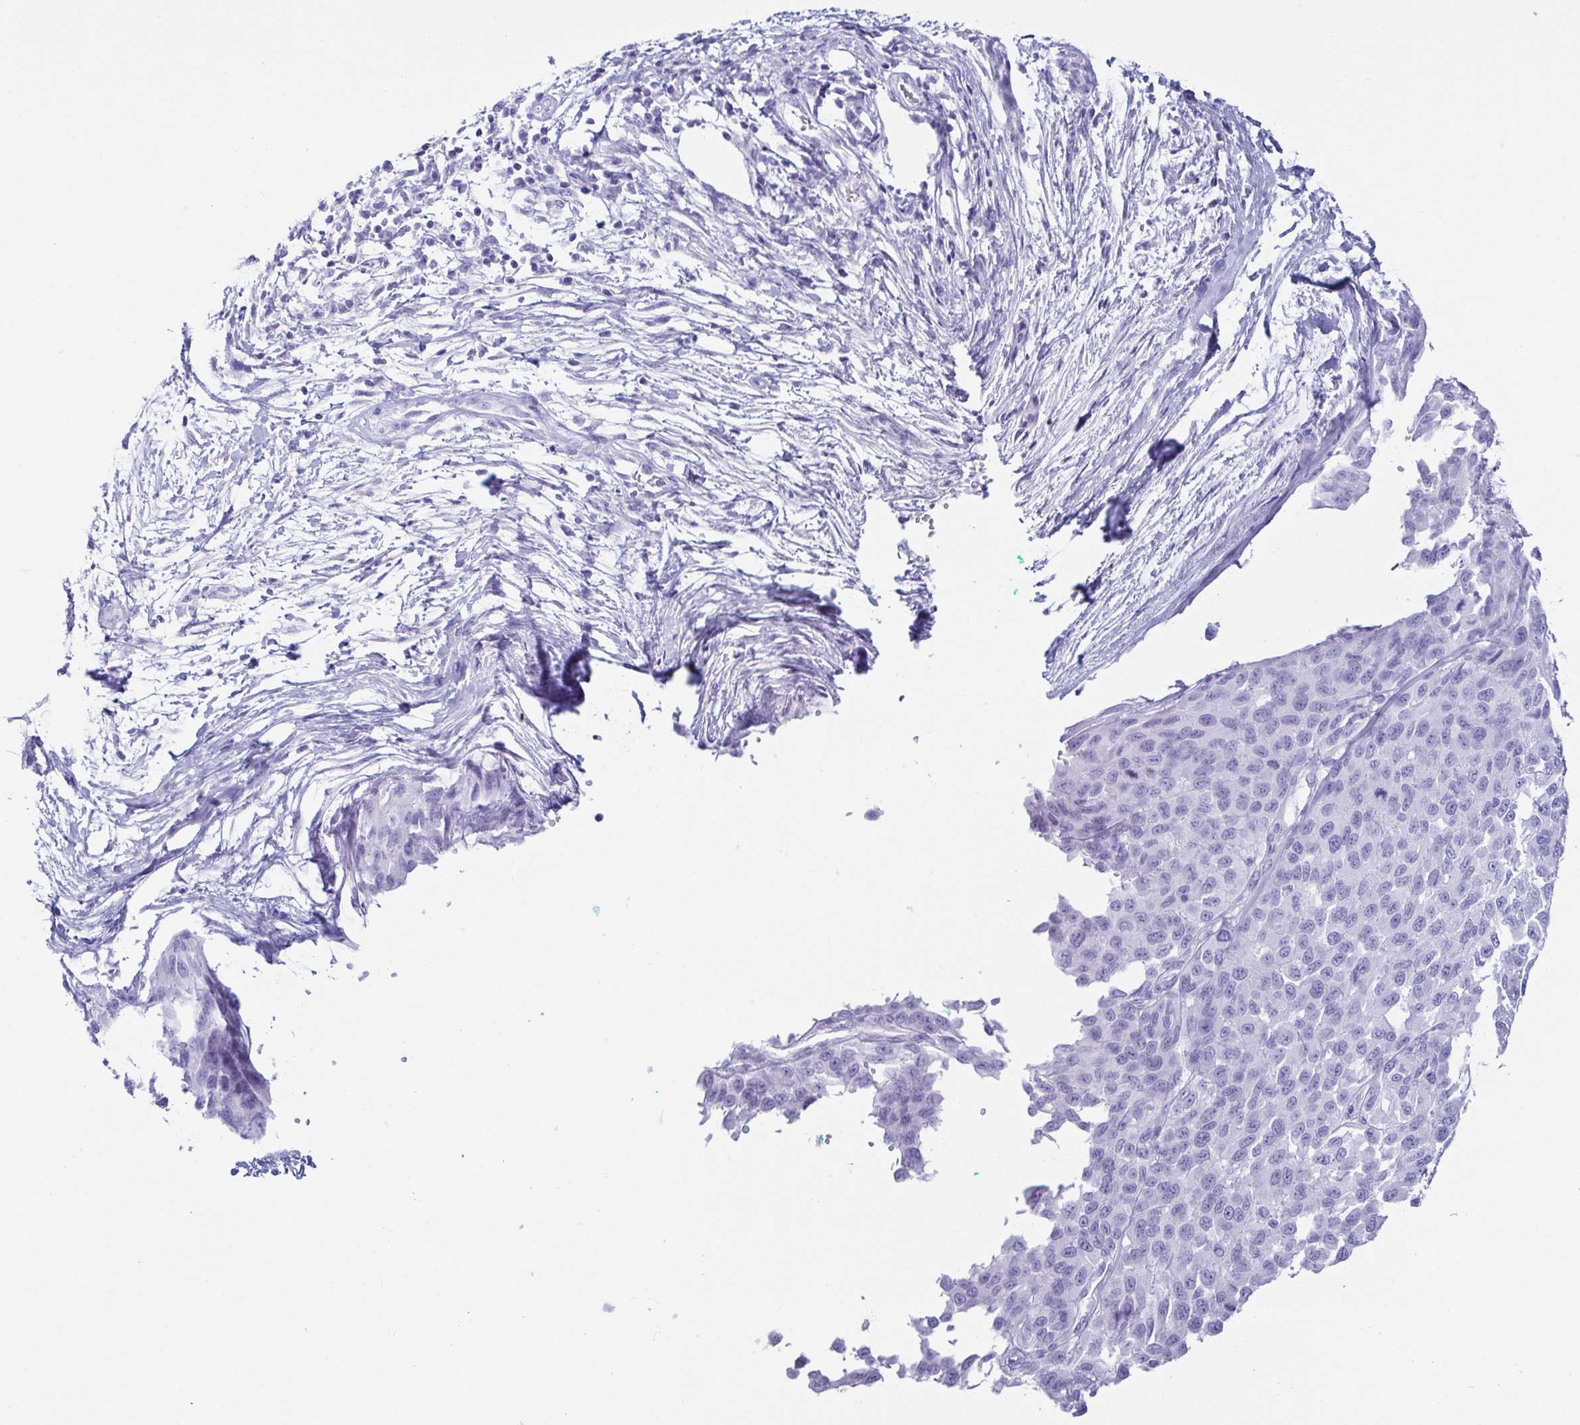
{"staining": {"intensity": "negative", "quantity": "none", "location": "none"}, "tissue": "melanoma", "cell_type": "Tumor cells", "image_type": "cancer", "snomed": [{"axis": "morphology", "description": "Malignant melanoma, NOS"}, {"axis": "topography", "description": "Skin"}], "caption": "The immunohistochemistry histopathology image has no significant positivity in tumor cells of melanoma tissue.", "gene": "CD164L2", "patient": {"sex": "male", "age": 62}}